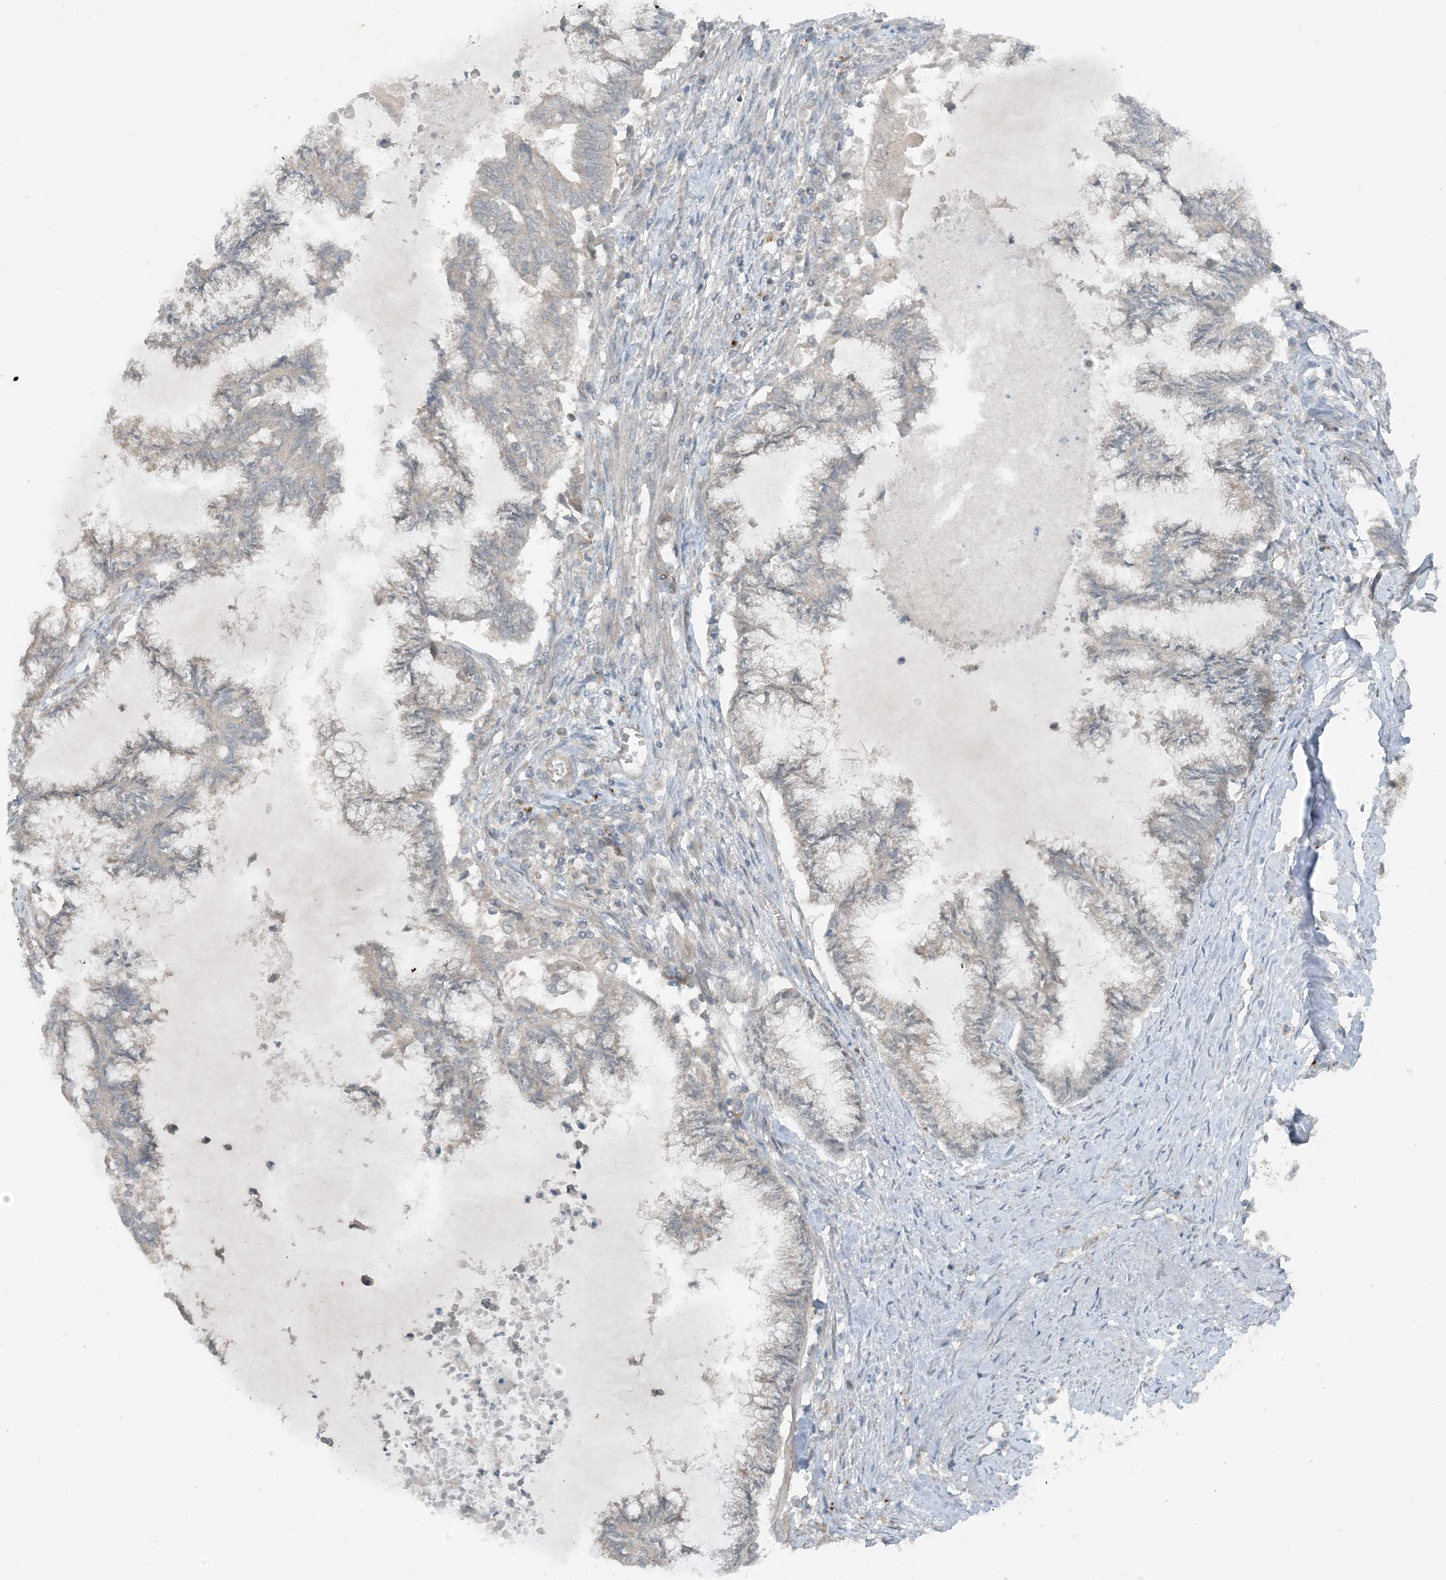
{"staining": {"intensity": "negative", "quantity": "none", "location": "none"}, "tissue": "endometrial cancer", "cell_type": "Tumor cells", "image_type": "cancer", "snomed": [{"axis": "morphology", "description": "Adenocarcinoma, NOS"}, {"axis": "topography", "description": "Endometrium"}], "caption": "Human endometrial adenocarcinoma stained for a protein using IHC demonstrates no expression in tumor cells.", "gene": "MITD1", "patient": {"sex": "female", "age": 86}}